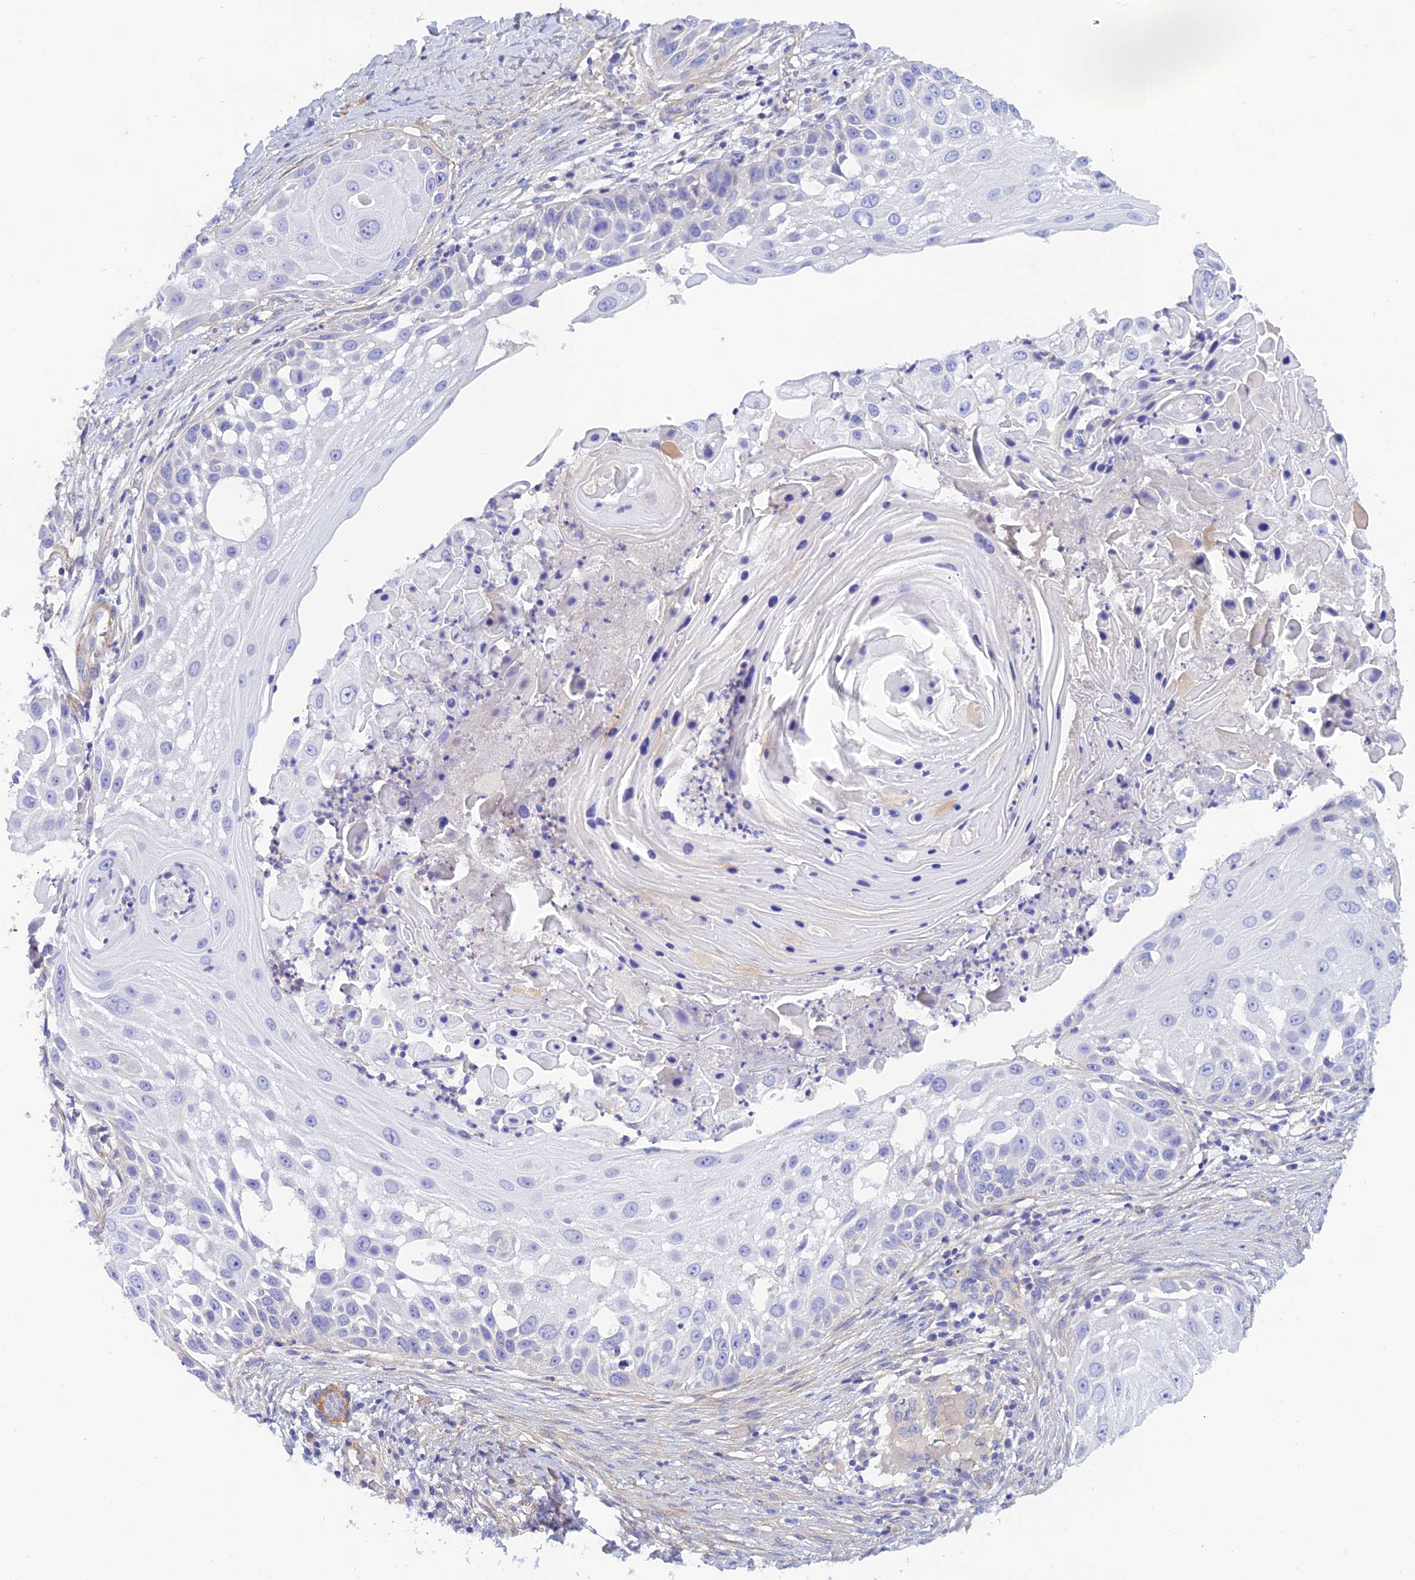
{"staining": {"intensity": "negative", "quantity": "none", "location": "none"}, "tissue": "skin cancer", "cell_type": "Tumor cells", "image_type": "cancer", "snomed": [{"axis": "morphology", "description": "Squamous cell carcinoma, NOS"}, {"axis": "topography", "description": "Skin"}], "caption": "An image of human skin cancer is negative for staining in tumor cells.", "gene": "ZDHHC16", "patient": {"sex": "female", "age": 44}}